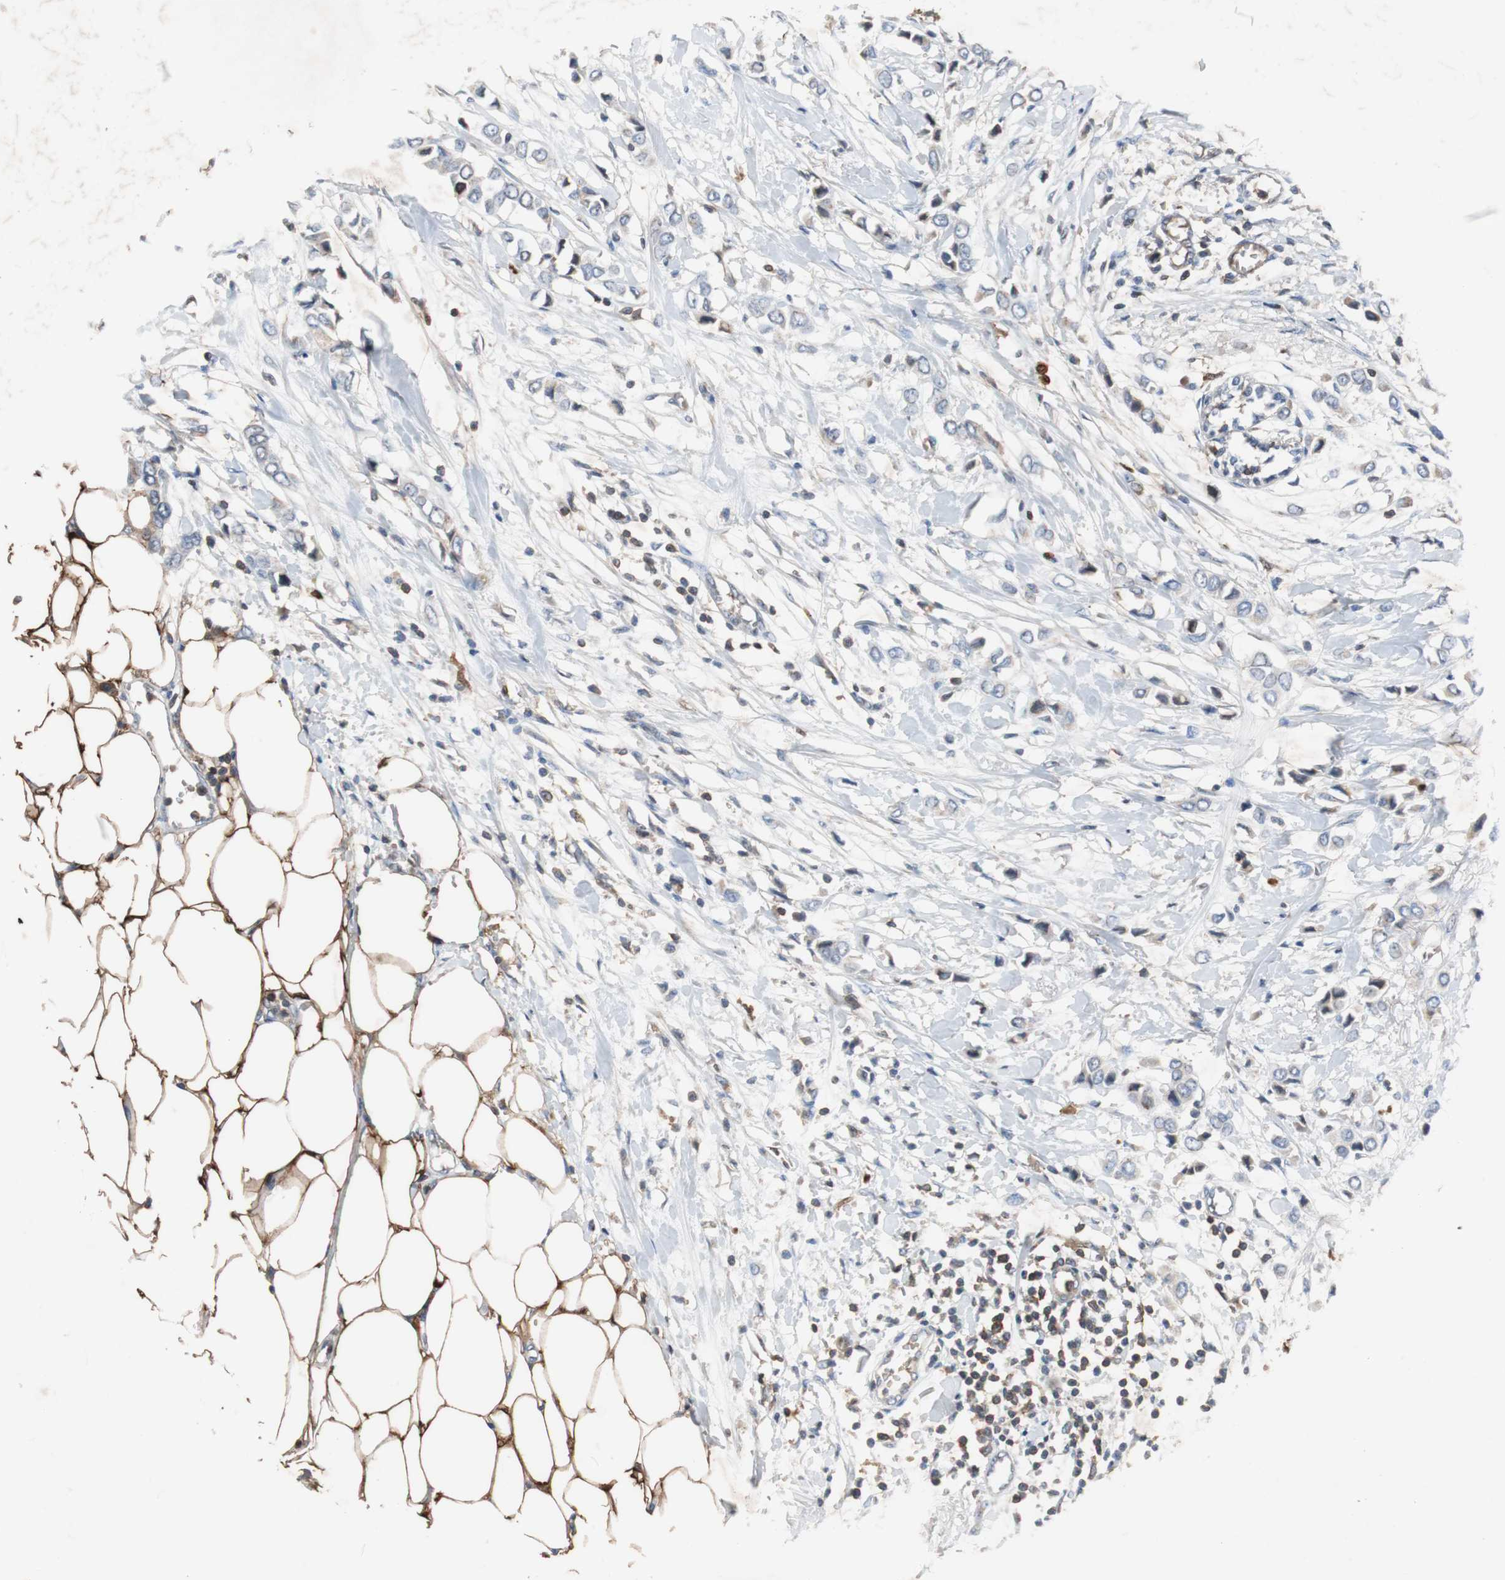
{"staining": {"intensity": "weak", "quantity": "<25%", "location": "cytoplasmic/membranous"}, "tissue": "breast cancer", "cell_type": "Tumor cells", "image_type": "cancer", "snomed": [{"axis": "morphology", "description": "Lobular carcinoma"}, {"axis": "topography", "description": "Breast"}], "caption": "IHC image of neoplastic tissue: human lobular carcinoma (breast) stained with DAB exhibits no significant protein expression in tumor cells. (Immunohistochemistry, brightfield microscopy, high magnification).", "gene": "CALB2", "patient": {"sex": "female", "age": 51}}